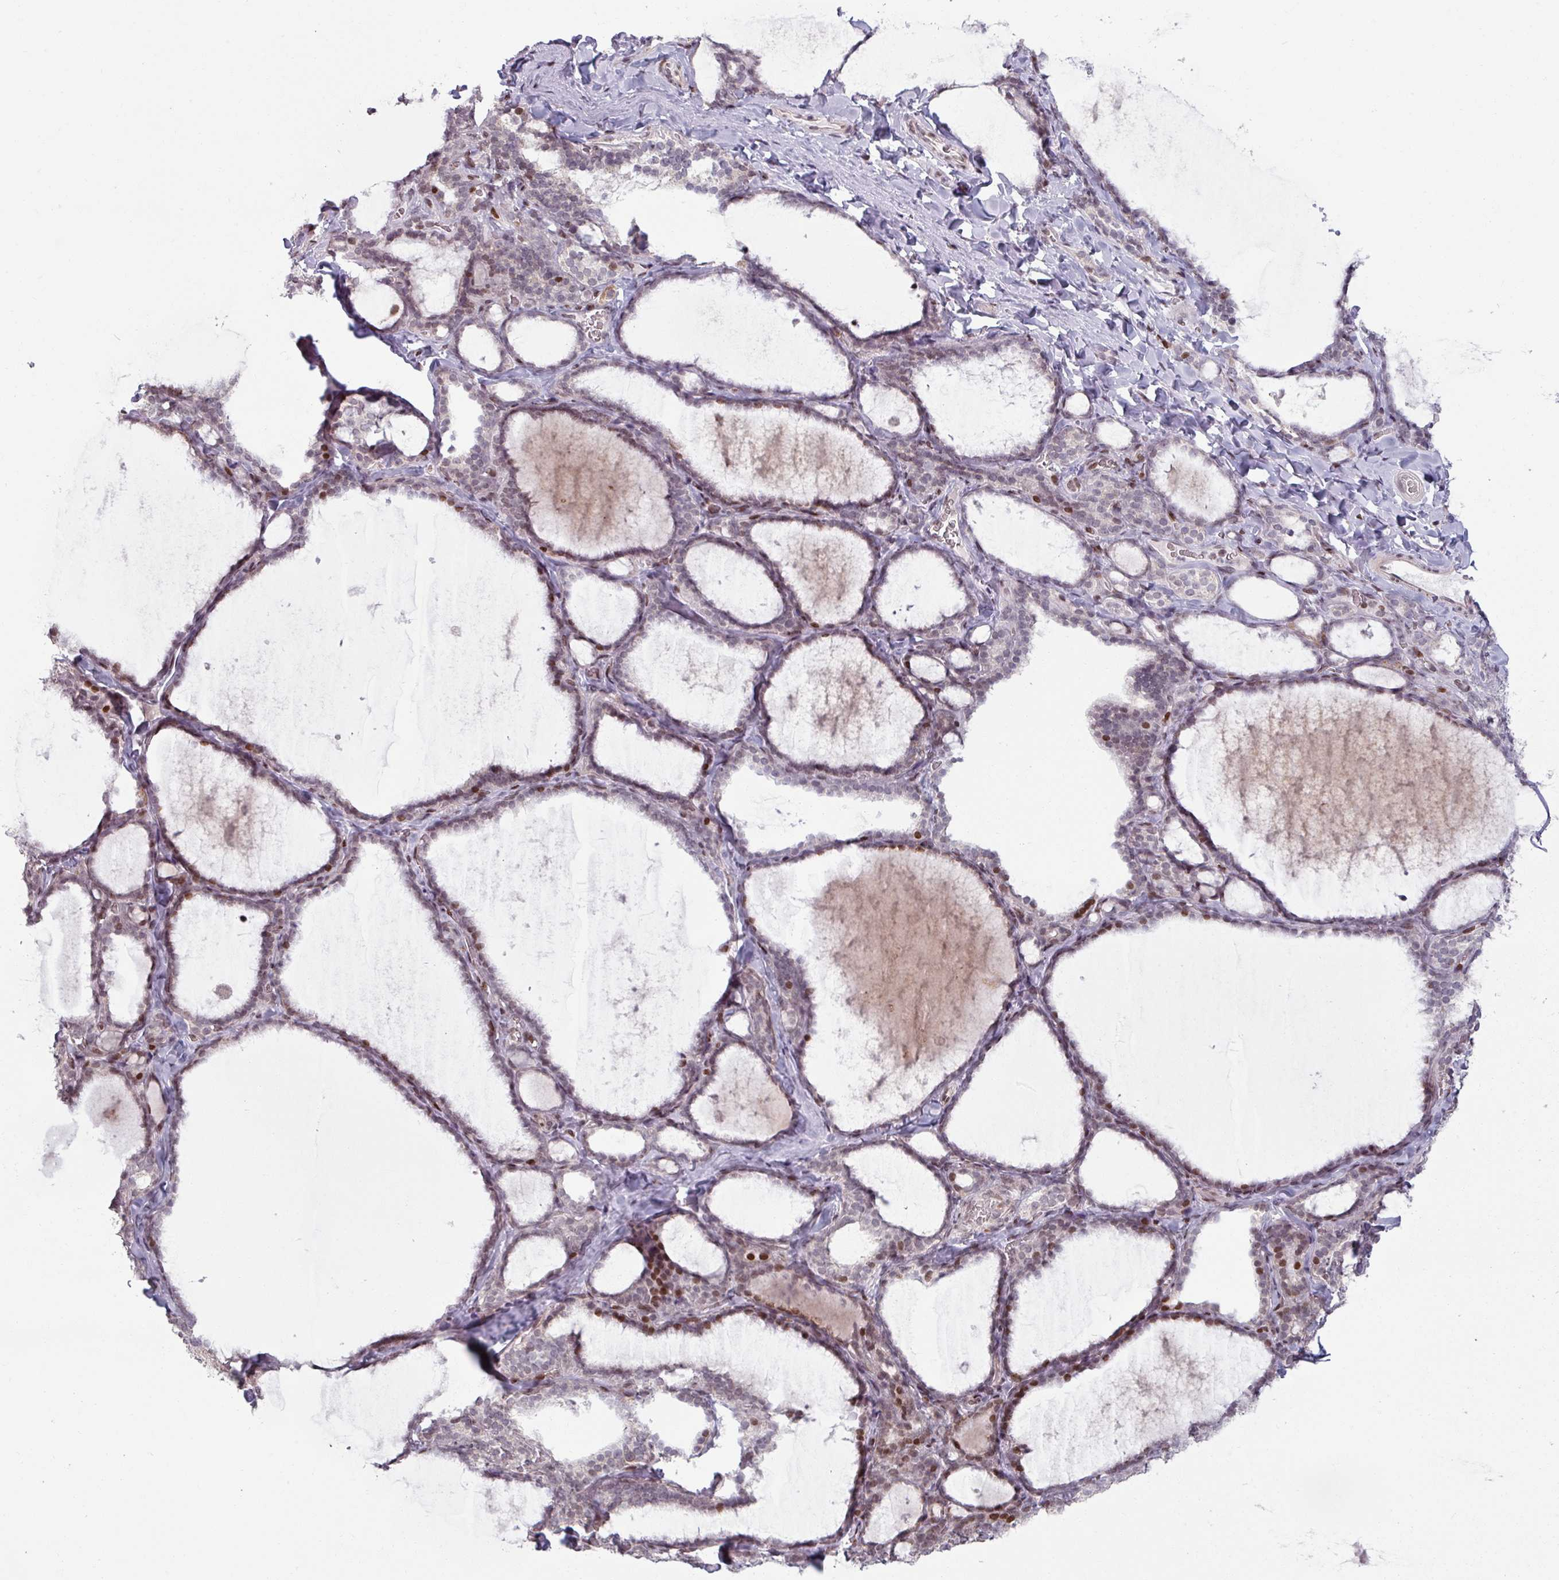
{"staining": {"intensity": "moderate", "quantity": "25%-75%", "location": "nuclear"}, "tissue": "thyroid gland", "cell_type": "Glandular cells", "image_type": "normal", "snomed": [{"axis": "morphology", "description": "Normal tissue, NOS"}, {"axis": "topography", "description": "Thyroid gland"}], "caption": "The image reveals staining of benign thyroid gland, revealing moderate nuclear protein expression (brown color) within glandular cells. (Stains: DAB in brown, nuclei in blue, Microscopy: brightfield microscopy at high magnification).", "gene": "NCOR1", "patient": {"sex": "female", "age": 31}}